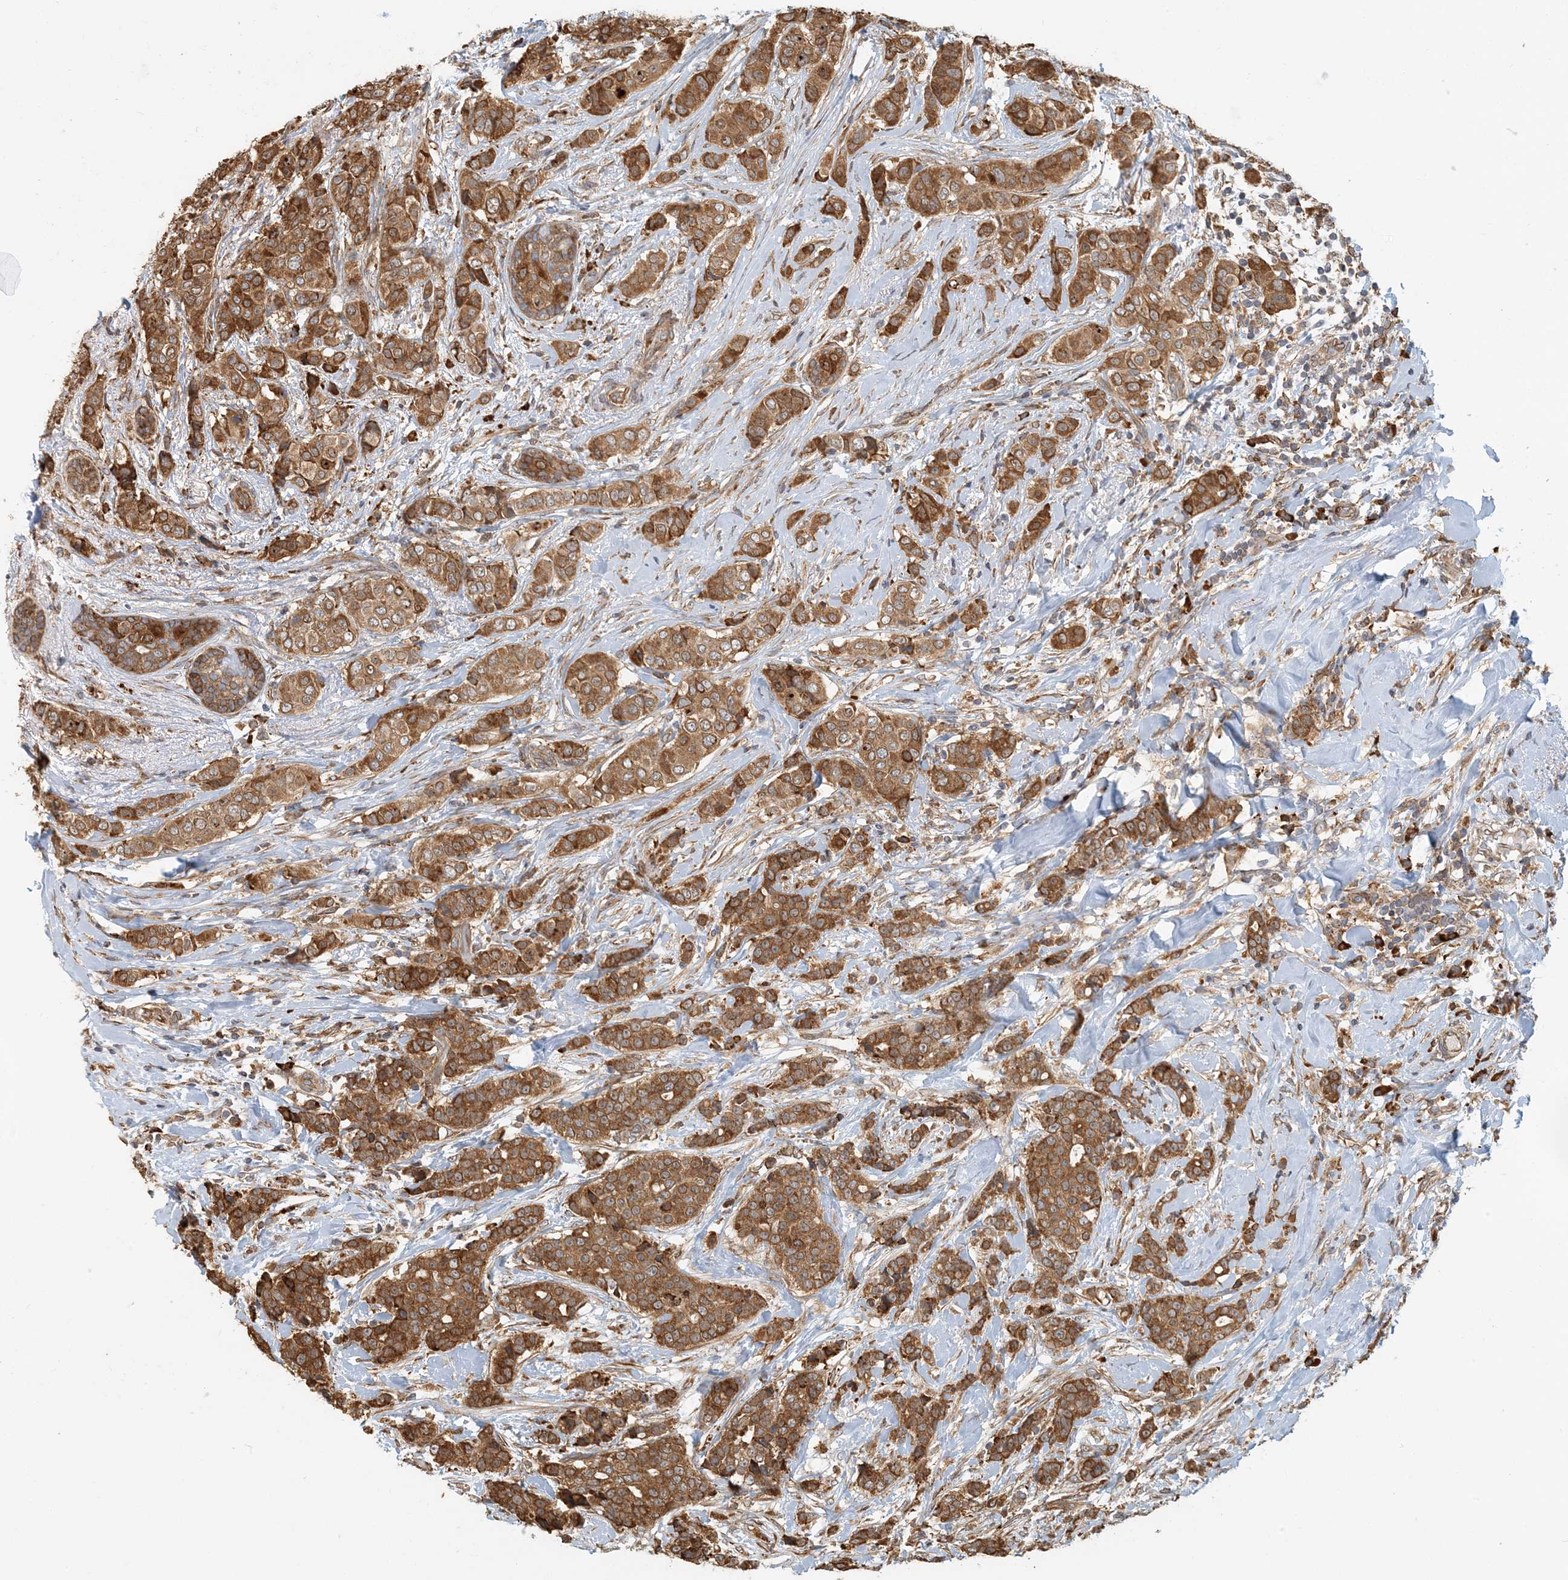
{"staining": {"intensity": "moderate", "quantity": ">75%", "location": "cytoplasmic/membranous"}, "tissue": "breast cancer", "cell_type": "Tumor cells", "image_type": "cancer", "snomed": [{"axis": "morphology", "description": "Lobular carcinoma"}, {"axis": "topography", "description": "Breast"}], "caption": "A histopathology image of breast cancer (lobular carcinoma) stained for a protein reveals moderate cytoplasmic/membranous brown staining in tumor cells.", "gene": "HNMT", "patient": {"sex": "female", "age": 51}}